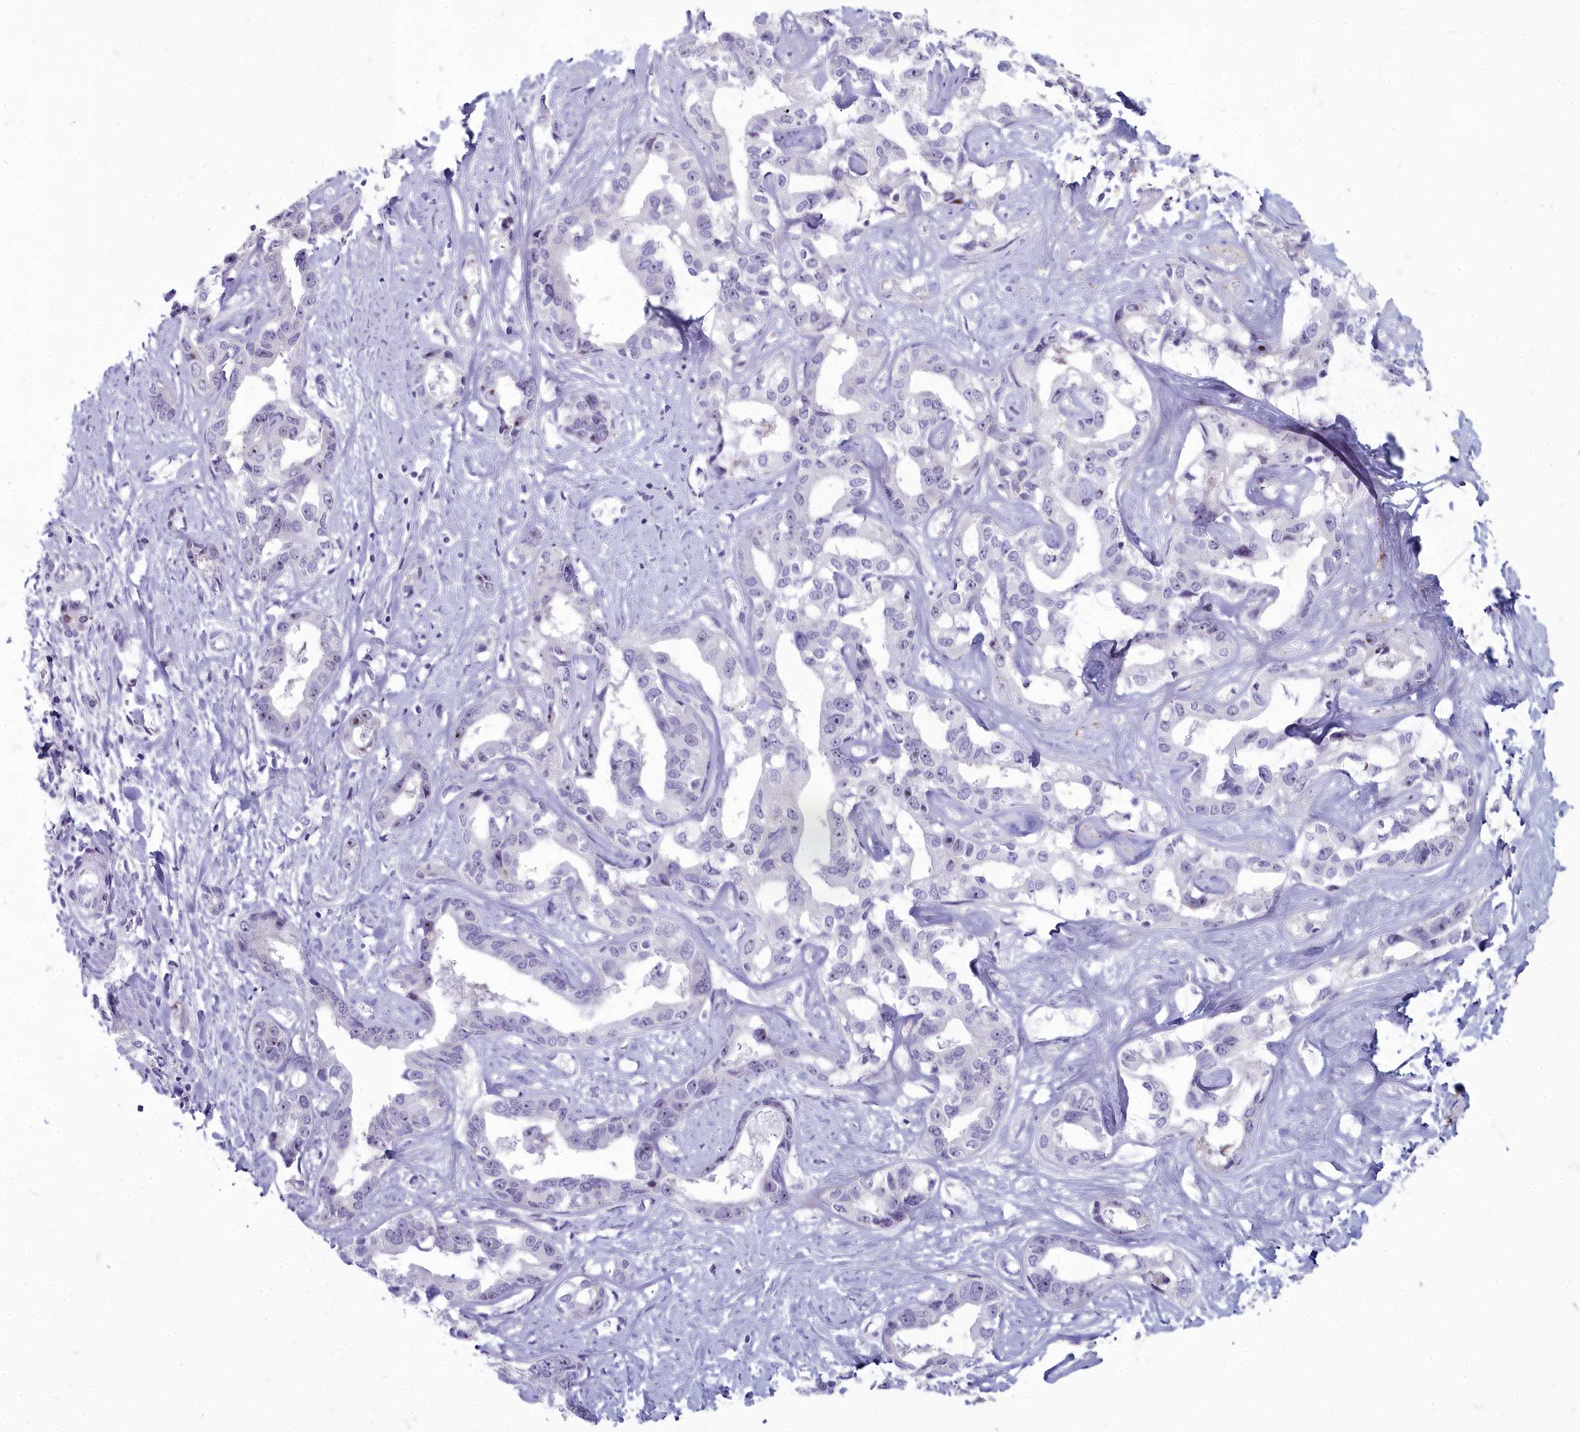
{"staining": {"intensity": "negative", "quantity": "none", "location": "none"}, "tissue": "liver cancer", "cell_type": "Tumor cells", "image_type": "cancer", "snomed": [{"axis": "morphology", "description": "Cholangiocarcinoma"}, {"axis": "topography", "description": "Liver"}], "caption": "High magnification brightfield microscopy of liver cancer stained with DAB (3,3'-diaminobenzidine) (brown) and counterstained with hematoxylin (blue): tumor cells show no significant positivity. (DAB immunohistochemistry, high magnification).", "gene": "INSYN2A", "patient": {"sex": "male", "age": 59}}